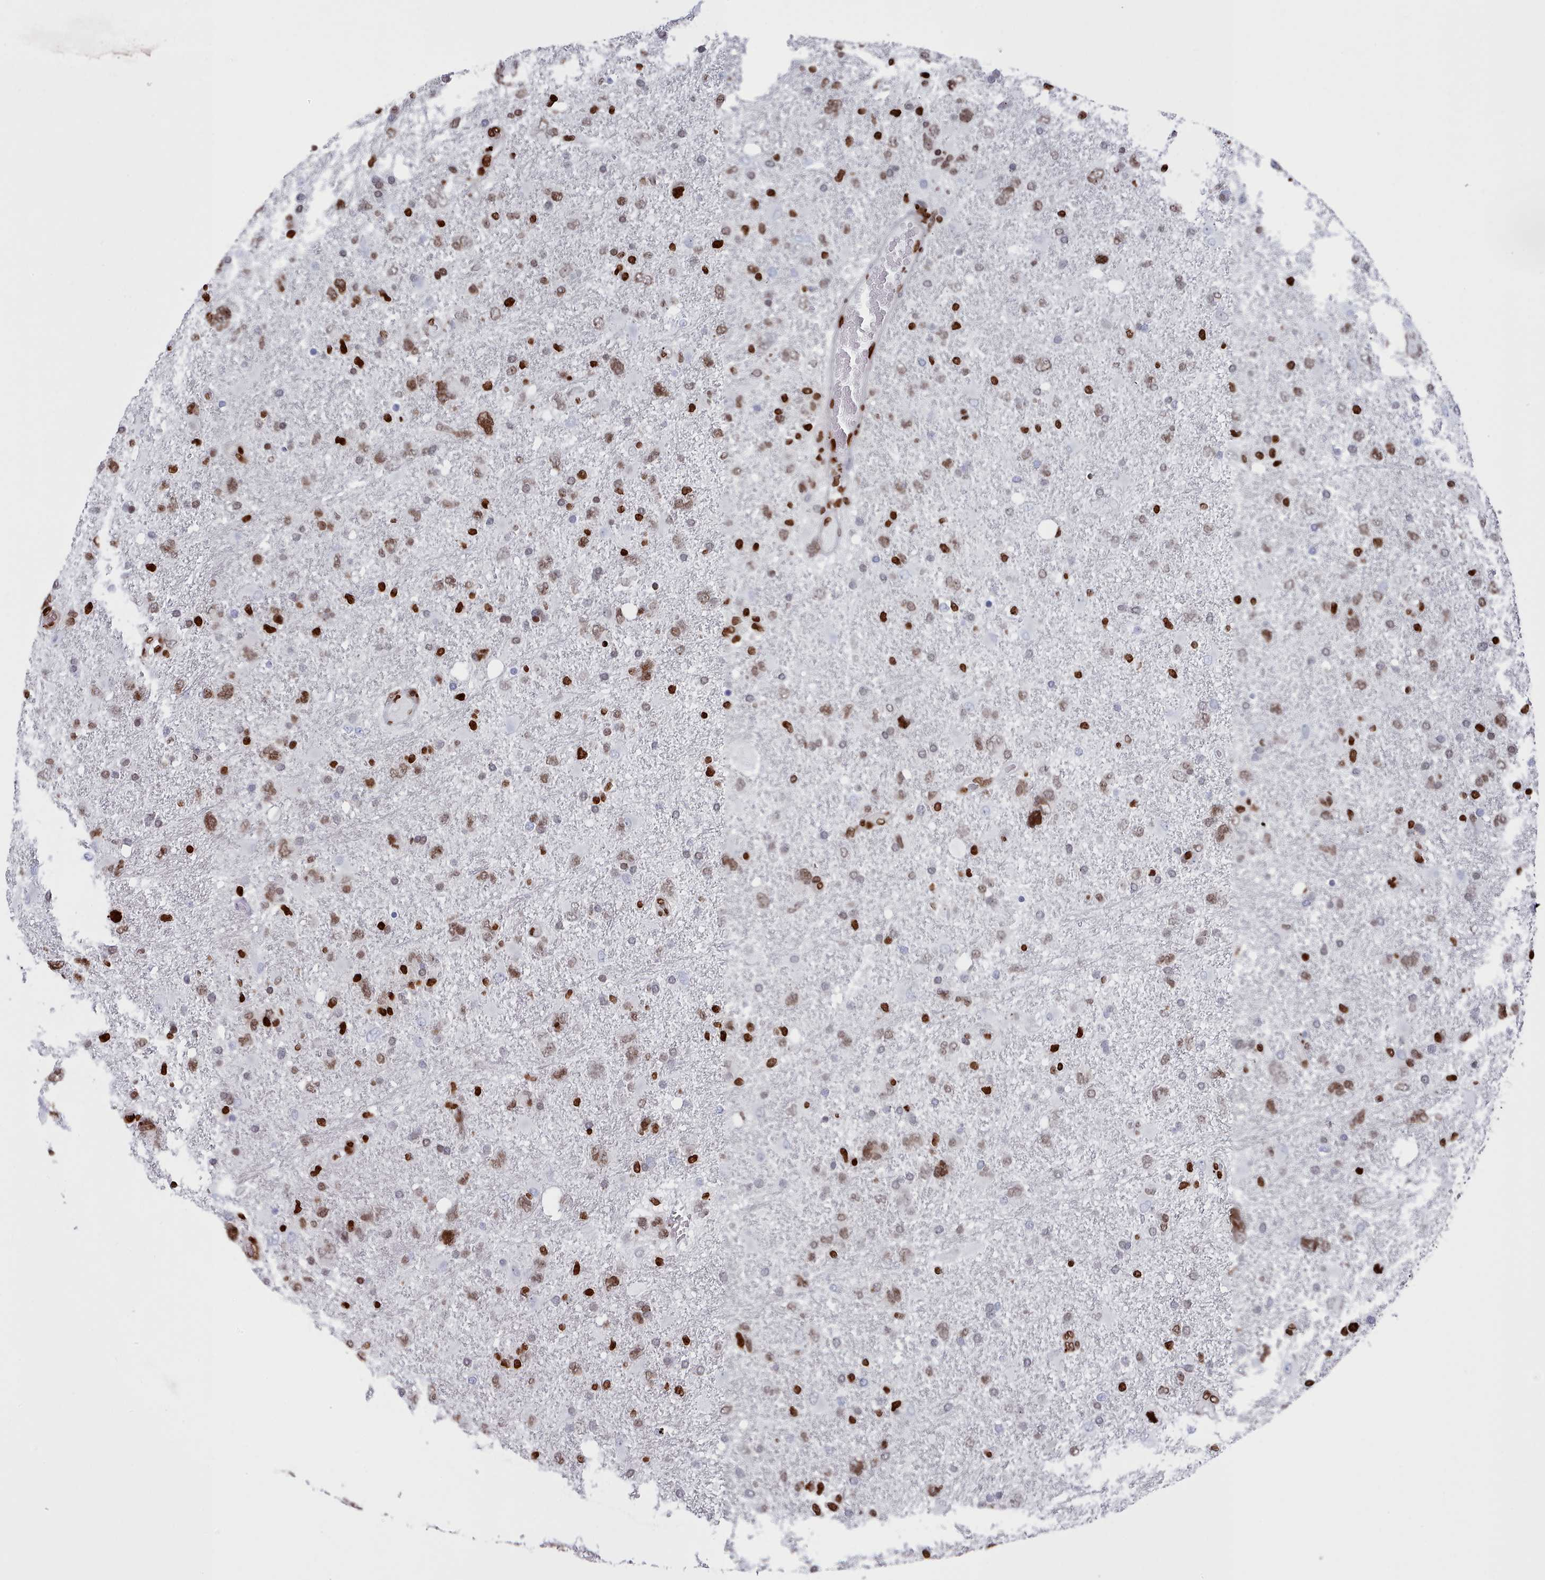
{"staining": {"intensity": "strong", "quantity": "25%-75%", "location": "nuclear"}, "tissue": "glioma", "cell_type": "Tumor cells", "image_type": "cancer", "snomed": [{"axis": "morphology", "description": "Glioma, malignant, High grade"}, {"axis": "topography", "description": "Brain"}], "caption": "Immunohistochemistry histopathology image of neoplastic tissue: high-grade glioma (malignant) stained using IHC reveals high levels of strong protein expression localized specifically in the nuclear of tumor cells, appearing as a nuclear brown color.", "gene": "PCDHB12", "patient": {"sex": "male", "age": 61}}